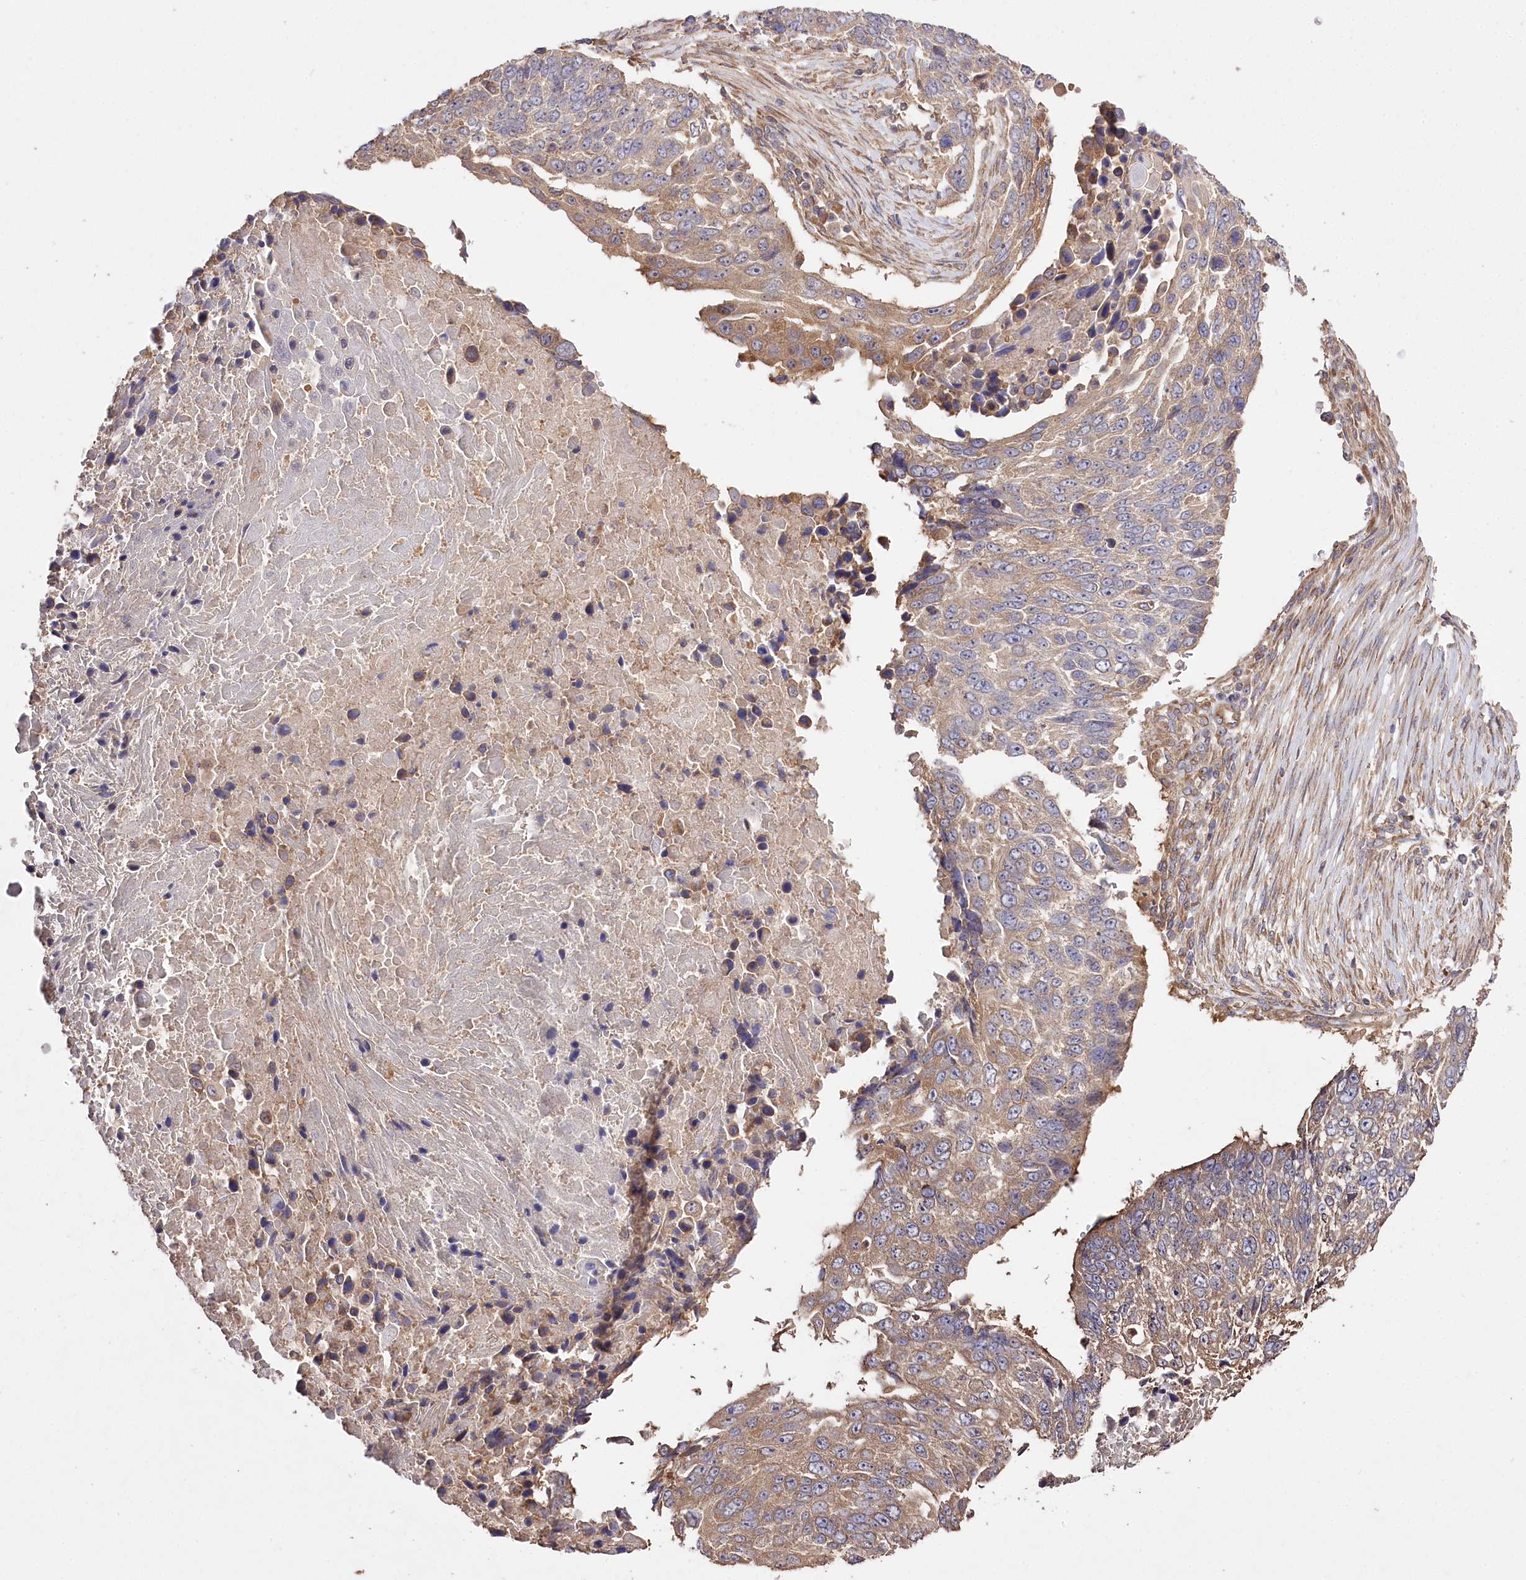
{"staining": {"intensity": "moderate", "quantity": "<25%", "location": "cytoplasmic/membranous"}, "tissue": "lung cancer", "cell_type": "Tumor cells", "image_type": "cancer", "snomed": [{"axis": "morphology", "description": "Squamous cell carcinoma, NOS"}, {"axis": "topography", "description": "Lung"}], "caption": "Immunohistochemistry (IHC) histopathology image of squamous cell carcinoma (lung) stained for a protein (brown), which exhibits low levels of moderate cytoplasmic/membranous positivity in approximately <25% of tumor cells.", "gene": "PRSS53", "patient": {"sex": "male", "age": 66}}